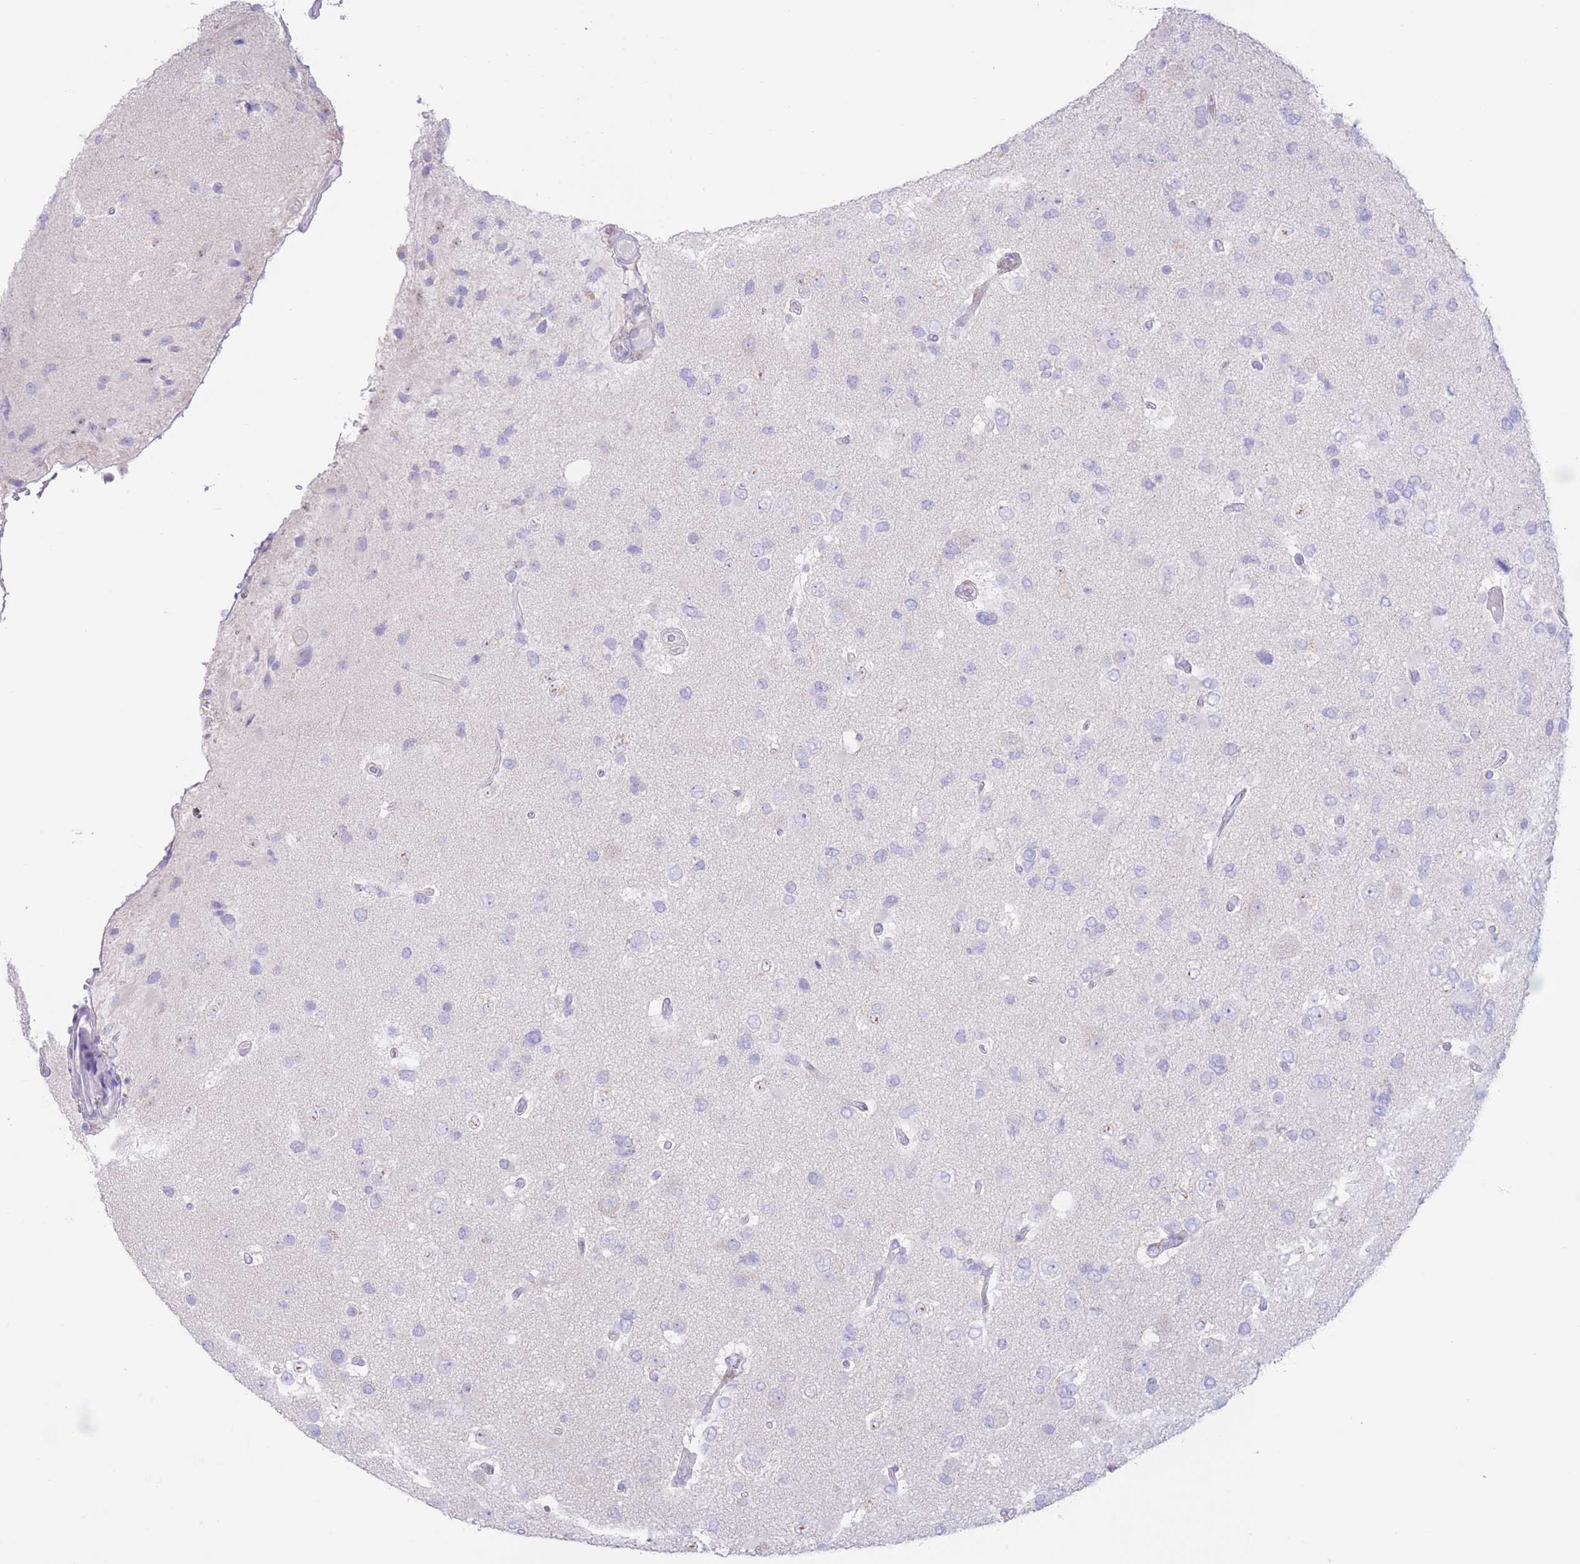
{"staining": {"intensity": "negative", "quantity": "none", "location": "none"}, "tissue": "glioma", "cell_type": "Tumor cells", "image_type": "cancer", "snomed": [{"axis": "morphology", "description": "Glioma, malignant, High grade"}, {"axis": "topography", "description": "Brain"}], "caption": "This image is of malignant high-grade glioma stained with IHC to label a protein in brown with the nuclei are counter-stained blue. There is no positivity in tumor cells.", "gene": "FAH", "patient": {"sex": "male", "age": 53}}